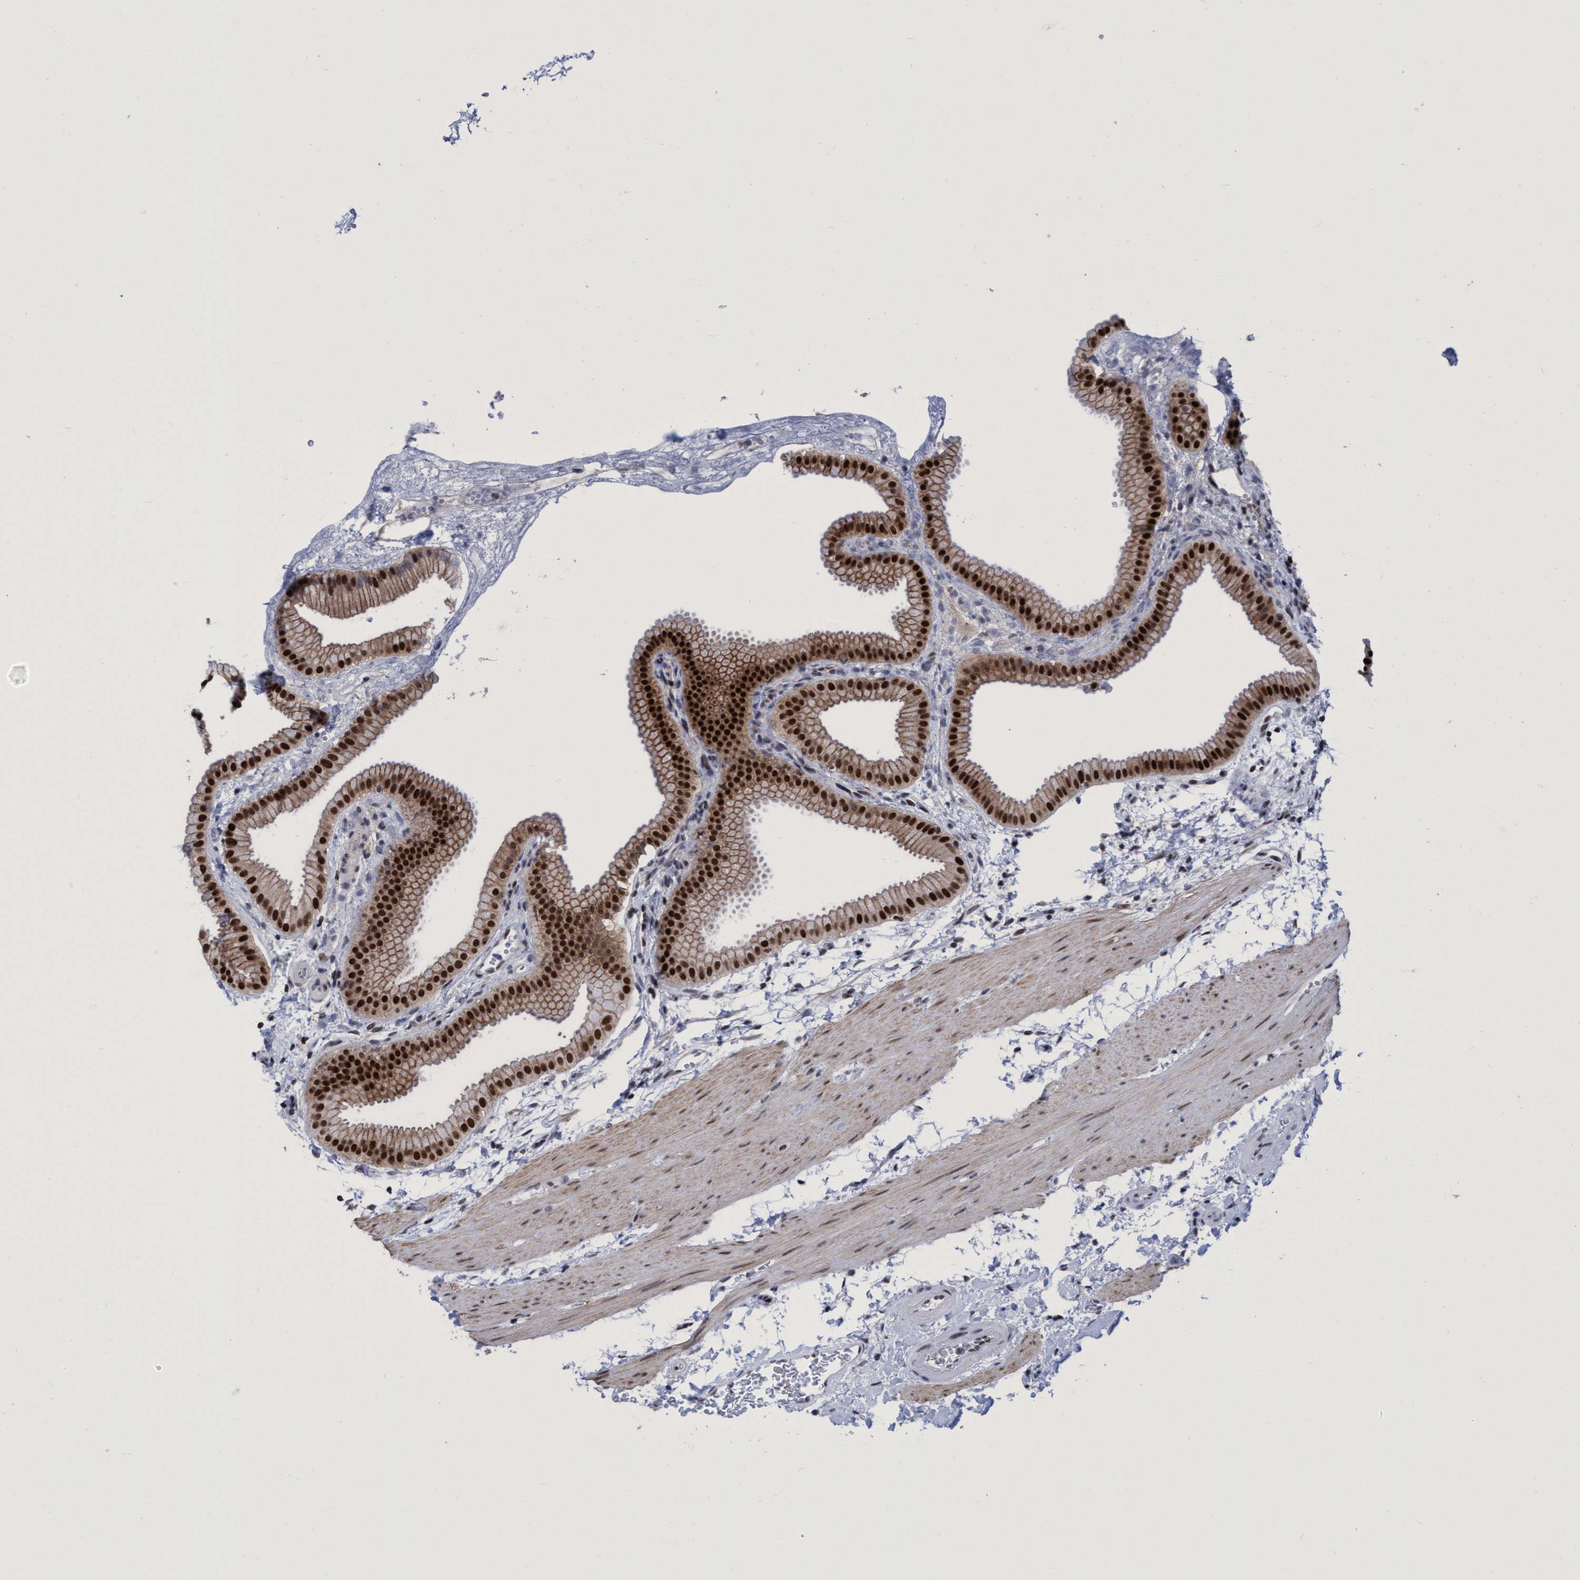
{"staining": {"intensity": "strong", "quantity": ">75%", "location": "nuclear"}, "tissue": "gallbladder", "cell_type": "Glandular cells", "image_type": "normal", "snomed": [{"axis": "morphology", "description": "Normal tissue, NOS"}, {"axis": "topography", "description": "Gallbladder"}], "caption": "About >75% of glandular cells in benign gallbladder reveal strong nuclear protein positivity as visualized by brown immunohistochemical staining.", "gene": "C9orf78", "patient": {"sex": "female", "age": 64}}